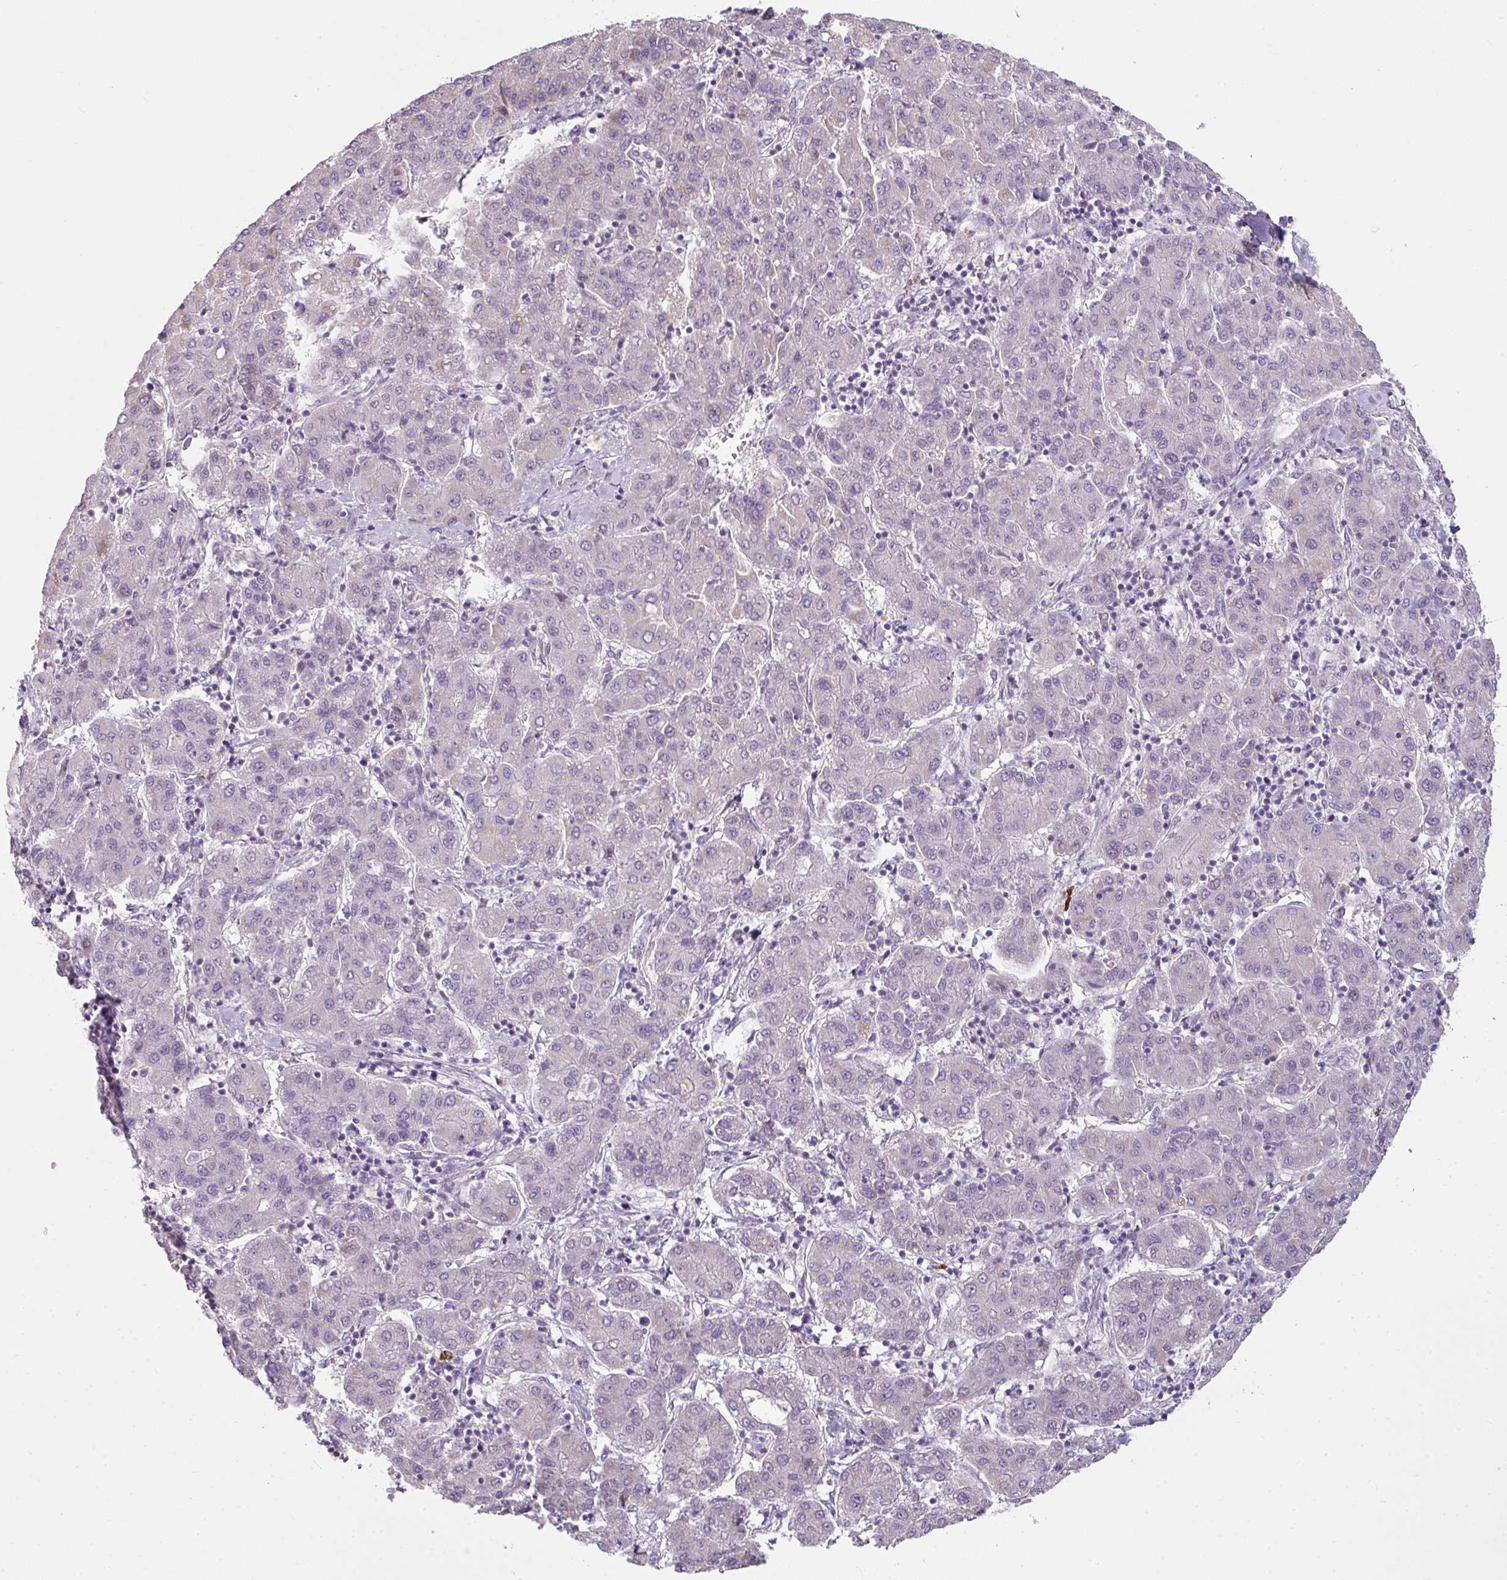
{"staining": {"intensity": "negative", "quantity": "none", "location": "none"}, "tissue": "liver cancer", "cell_type": "Tumor cells", "image_type": "cancer", "snomed": [{"axis": "morphology", "description": "Carcinoma, Hepatocellular, NOS"}, {"axis": "topography", "description": "Liver"}], "caption": "Tumor cells show no significant expression in liver cancer (hepatocellular carcinoma).", "gene": "FHAD1", "patient": {"sex": "male", "age": 65}}